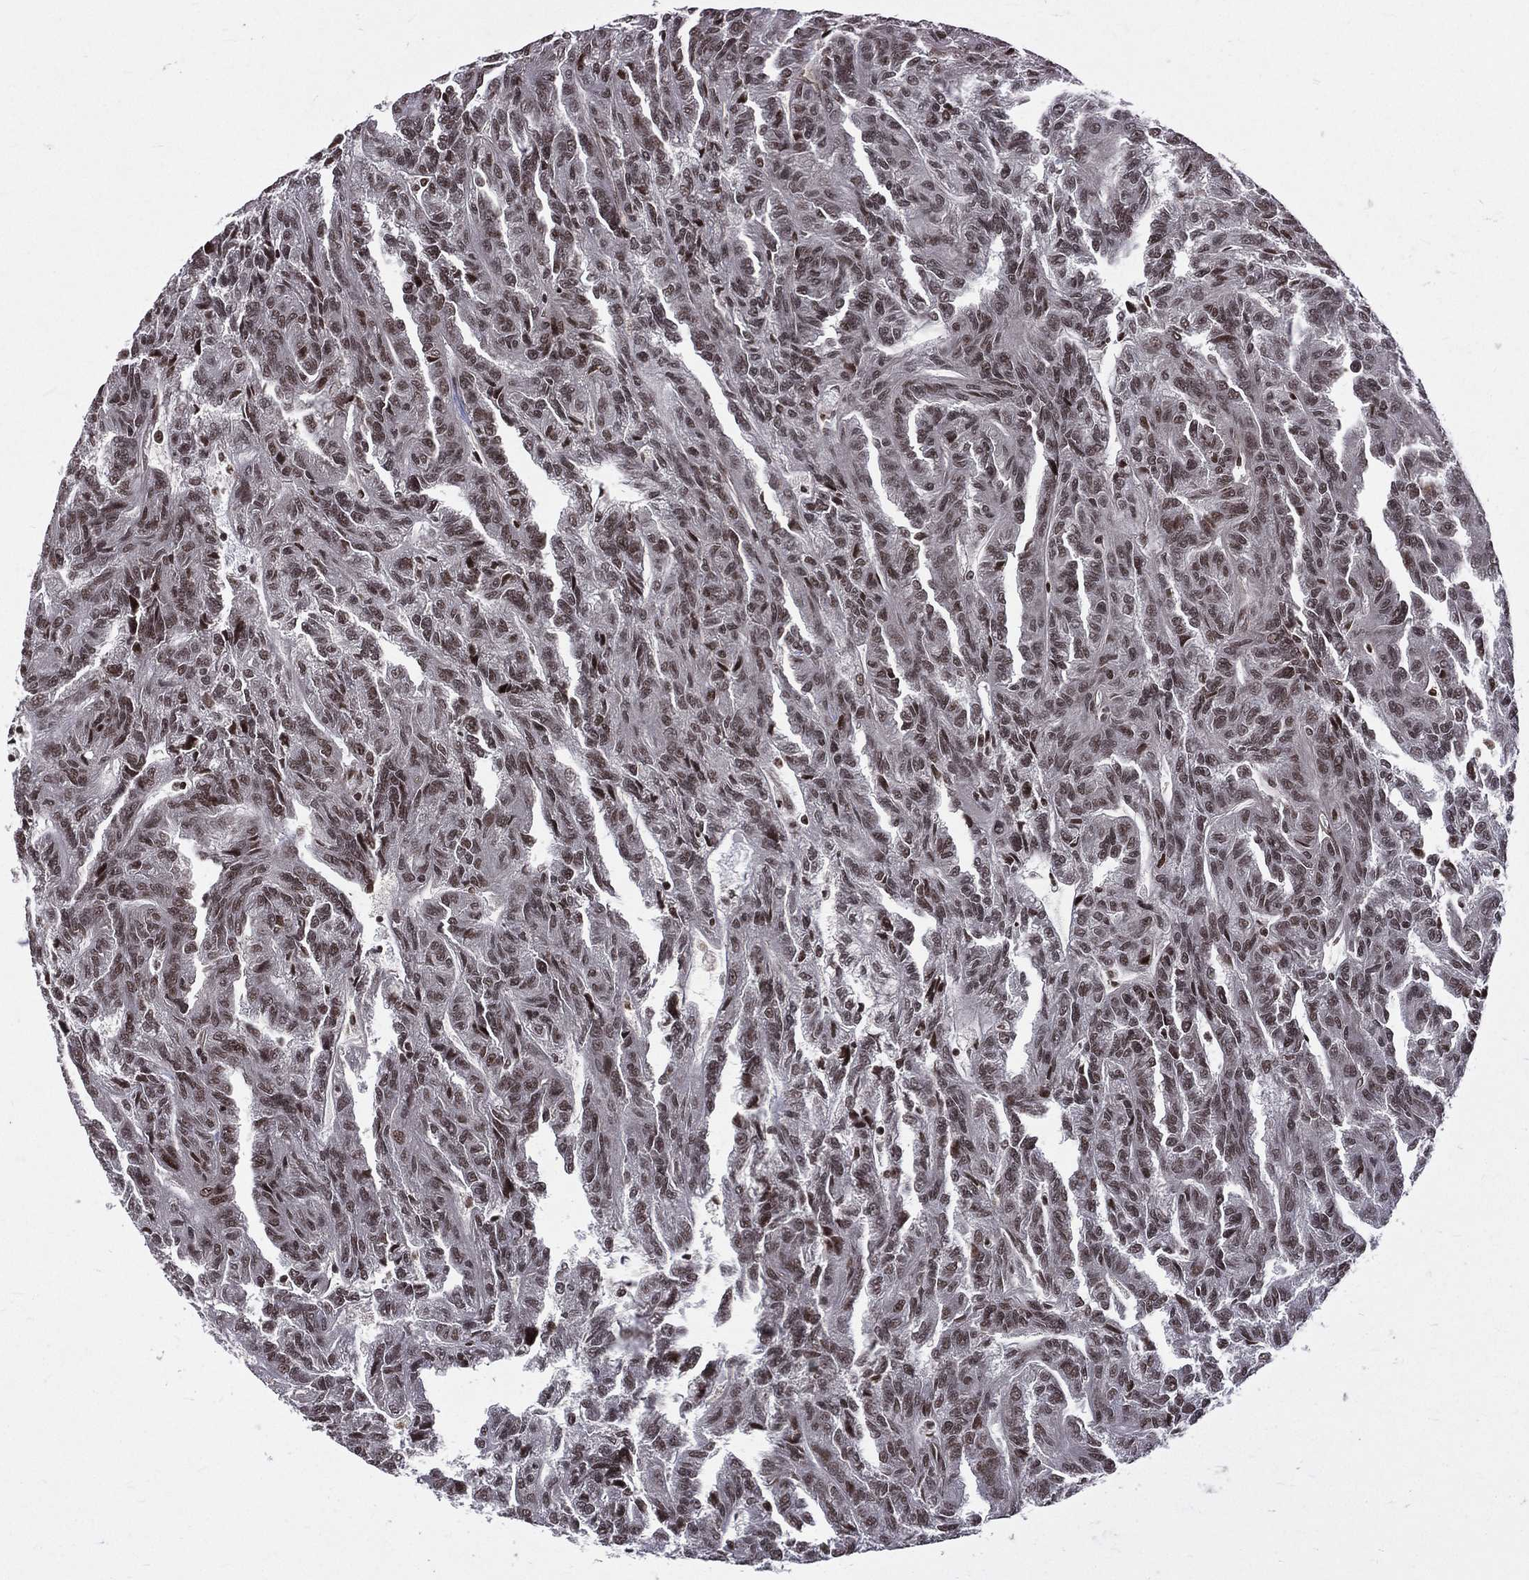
{"staining": {"intensity": "moderate", "quantity": "25%-75%", "location": "nuclear"}, "tissue": "renal cancer", "cell_type": "Tumor cells", "image_type": "cancer", "snomed": [{"axis": "morphology", "description": "Adenocarcinoma, NOS"}, {"axis": "topography", "description": "Kidney"}], "caption": "Protein analysis of adenocarcinoma (renal) tissue shows moderate nuclear positivity in approximately 25%-75% of tumor cells. (brown staining indicates protein expression, while blue staining denotes nuclei).", "gene": "SMC3", "patient": {"sex": "male", "age": 79}}